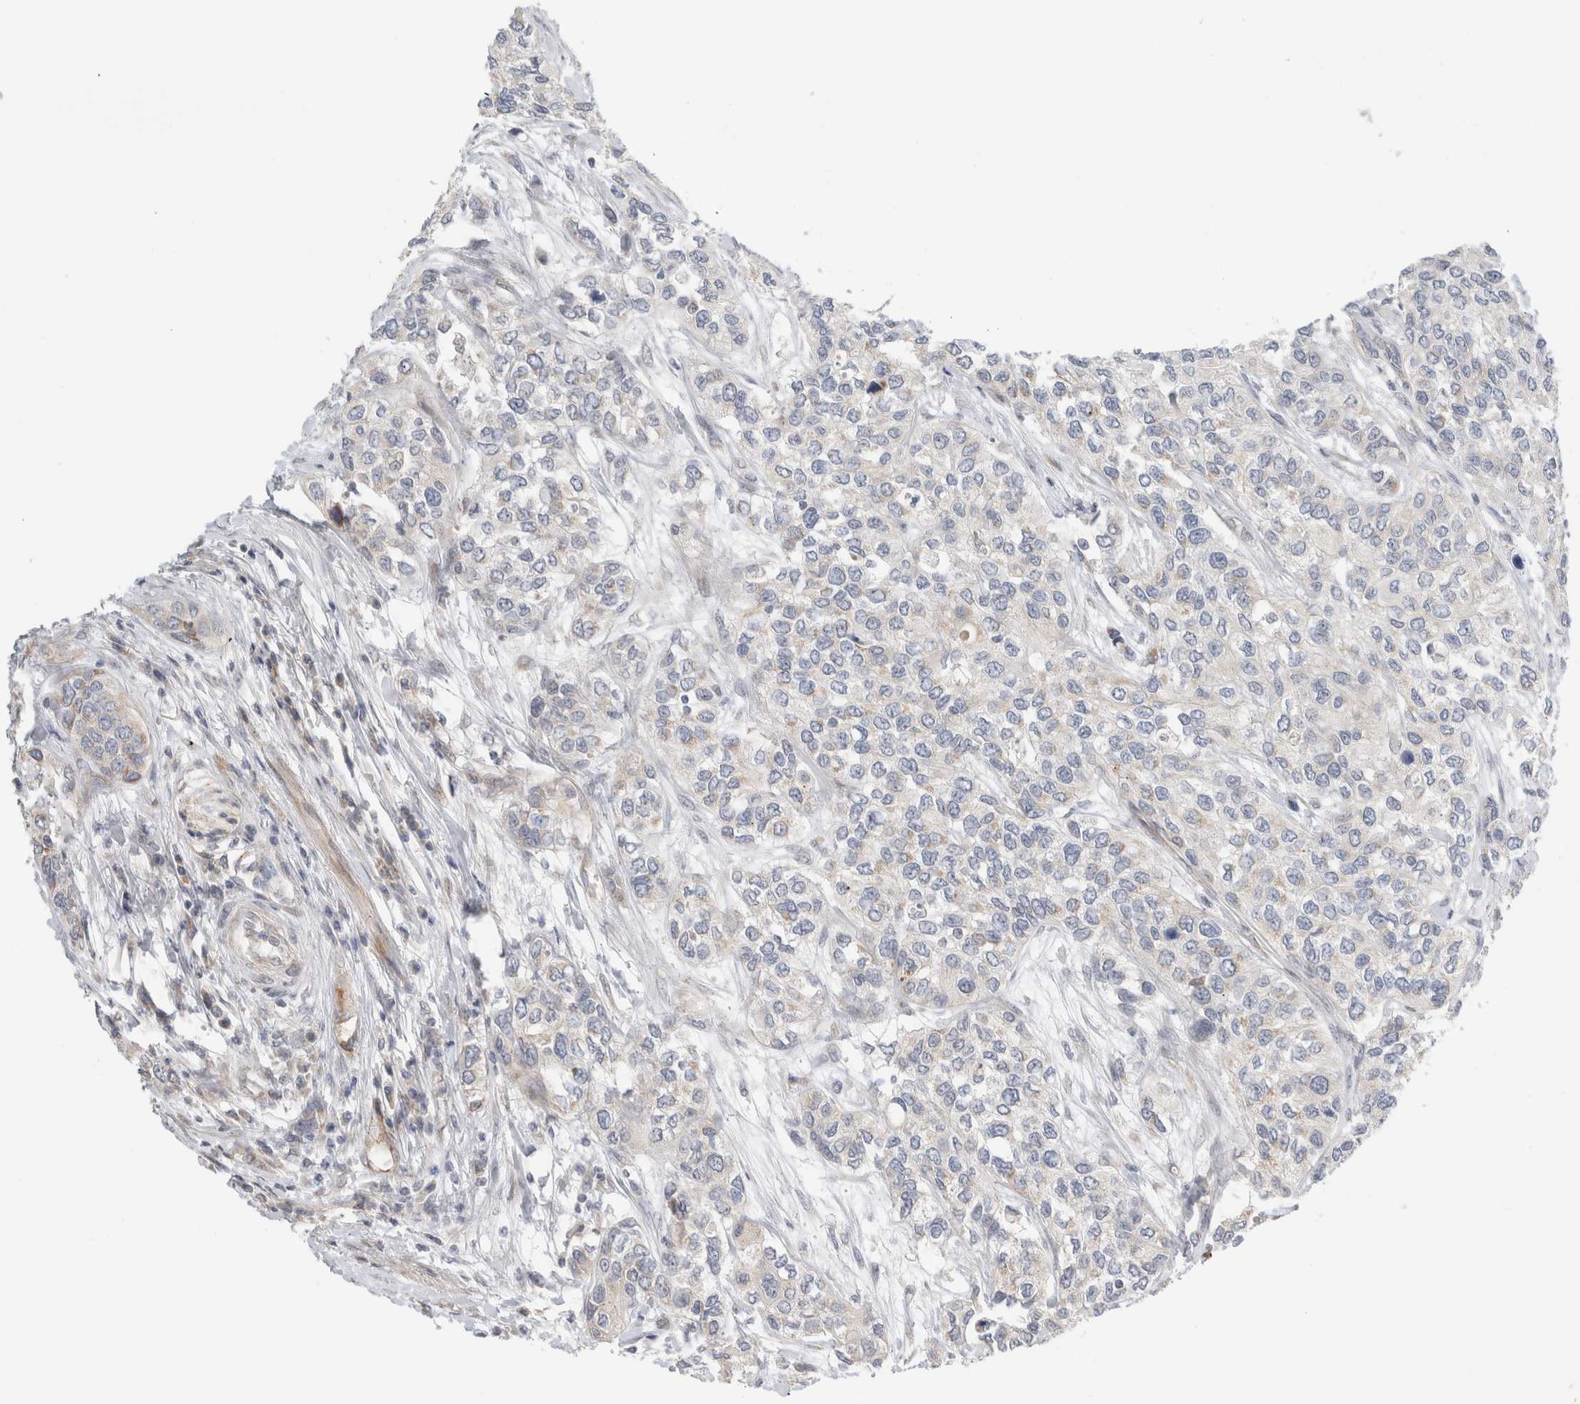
{"staining": {"intensity": "negative", "quantity": "none", "location": "none"}, "tissue": "urothelial cancer", "cell_type": "Tumor cells", "image_type": "cancer", "snomed": [{"axis": "morphology", "description": "Urothelial carcinoma, High grade"}, {"axis": "topography", "description": "Urinary bladder"}], "caption": "The micrograph demonstrates no significant positivity in tumor cells of high-grade urothelial carcinoma.", "gene": "KPNA5", "patient": {"sex": "female", "age": 56}}